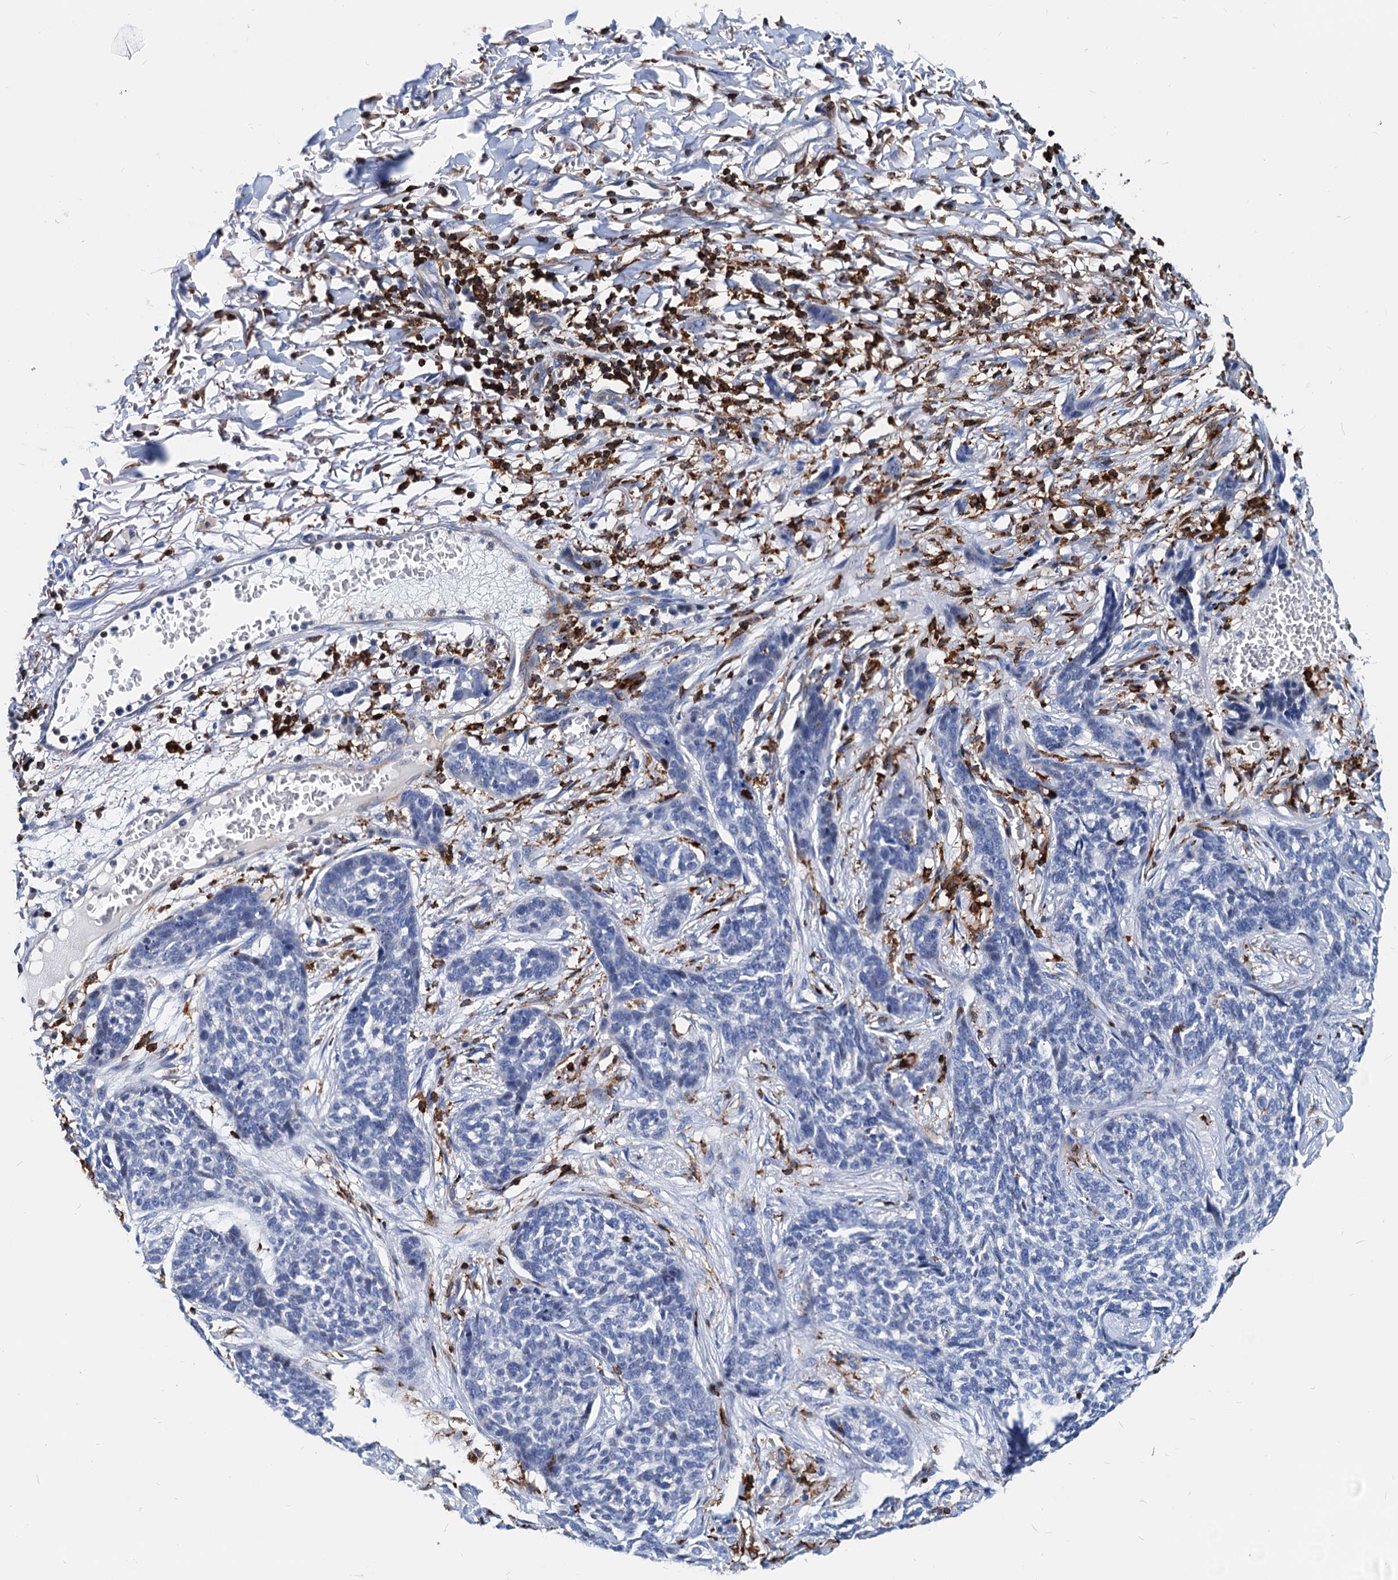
{"staining": {"intensity": "negative", "quantity": "none", "location": "none"}, "tissue": "skin cancer", "cell_type": "Tumor cells", "image_type": "cancer", "snomed": [{"axis": "morphology", "description": "Basal cell carcinoma"}, {"axis": "topography", "description": "Skin"}], "caption": "Human skin cancer (basal cell carcinoma) stained for a protein using immunohistochemistry (IHC) demonstrates no expression in tumor cells.", "gene": "LCP2", "patient": {"sex": "male", "age": 85}}